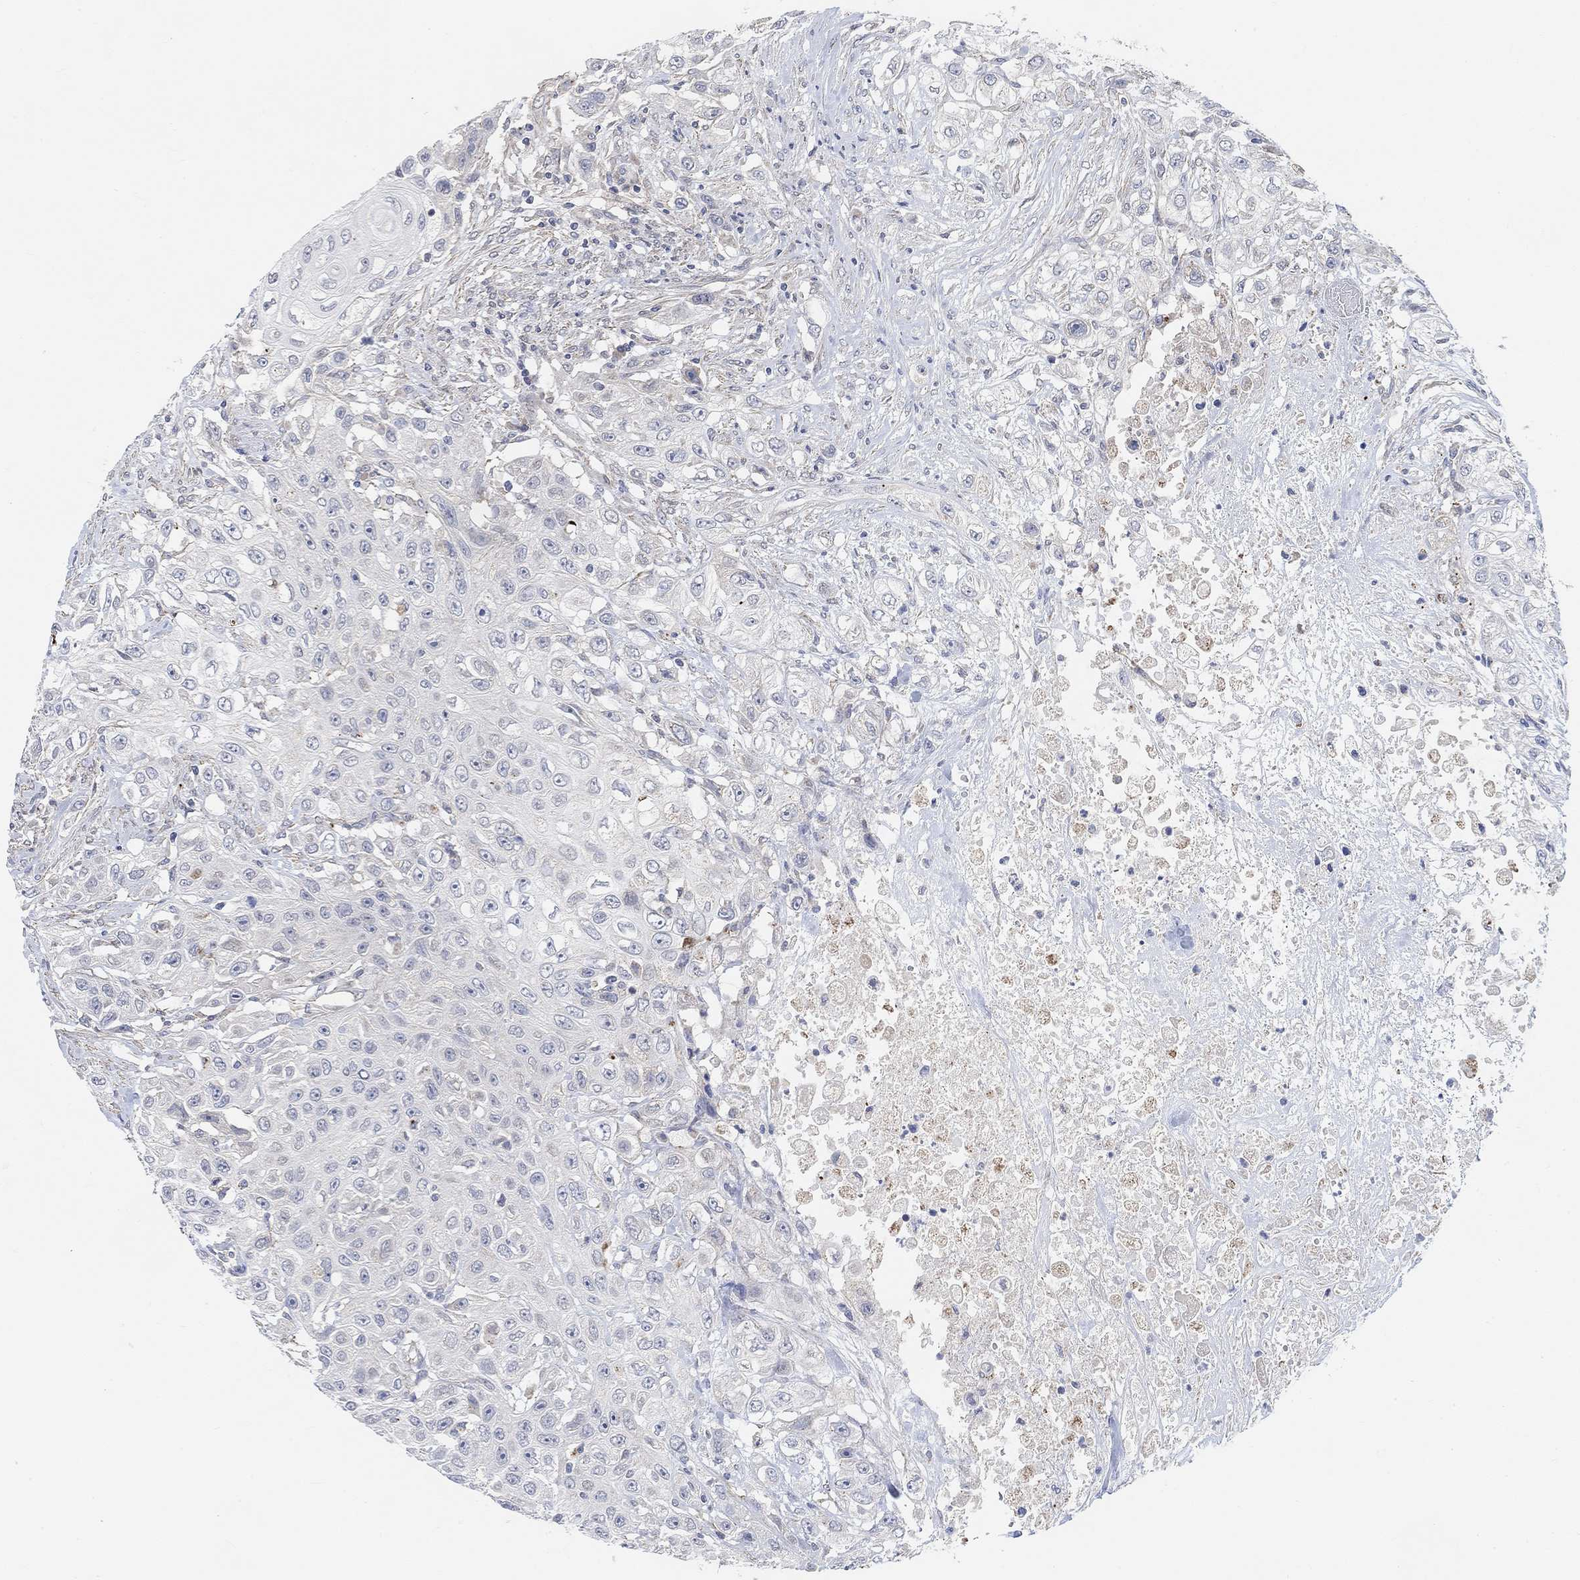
{"staining": {"intensity": "negative", "quantity": "none", "location": "none"}, "tissue": "urothelial cancer", "cell_type": "Tumor cells", "image_type": "cancer", "snomed": [{"axis": "morphology", "description": "Urothelial carcinoma, High grade"}, {"axis": "topography", "description": "Urinary bladder"}], "caption": "This is a micrograph of immunohistochemistry (IHC) staining of urothelial carcinoma (high-grade), which shows no expression in tumor cells.", "gene": "HCRTR1", "patient": {"sex": "female", "age": 56}}